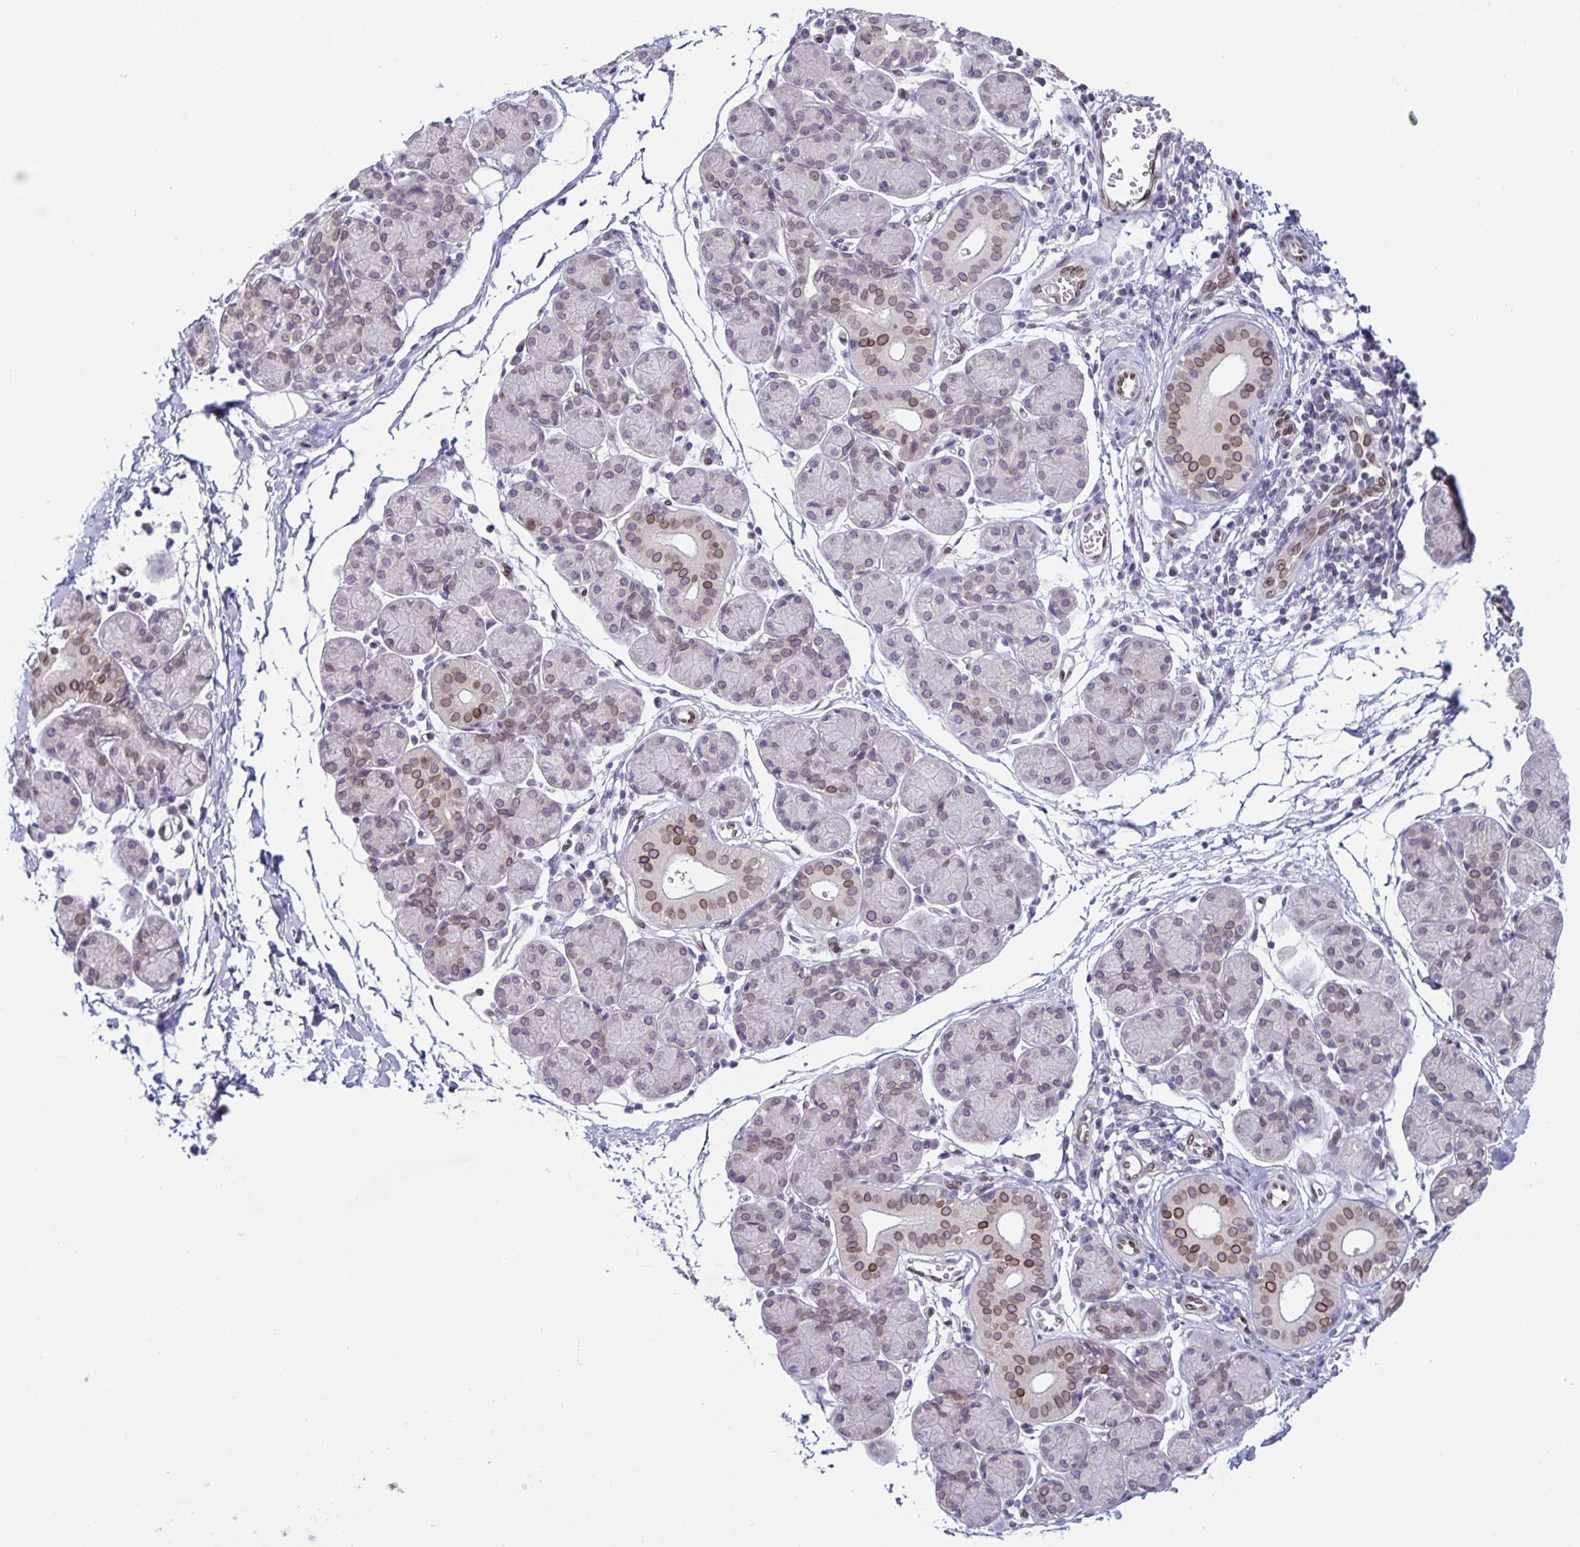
{"staining": {"intensity": "moderate", "quantity": "<25%", "location": "cytoplasmic/membranous,nuclear"}, "tissue": "salivary gland", "cell_type": "Glandular cells", "image_type": "normal", "snomed": [{"axis": "morphology", "description": "Normal tissue, NOS"}, {"axis": "morphology", "description": "Inflammation, NOS"}, {"axis": "topography", "description": "Lymph node"}, {"axis": "topography", "description": "Salivary gland"}], "caption": "Brown immunohistochemical staining in normal human salivary gland shows moderate cytoplasmic/membranous,nuclear staining in about <25% of glandular cells.", "gene": "SYNE2", "patient": {"sex": "male", "age": 3}}